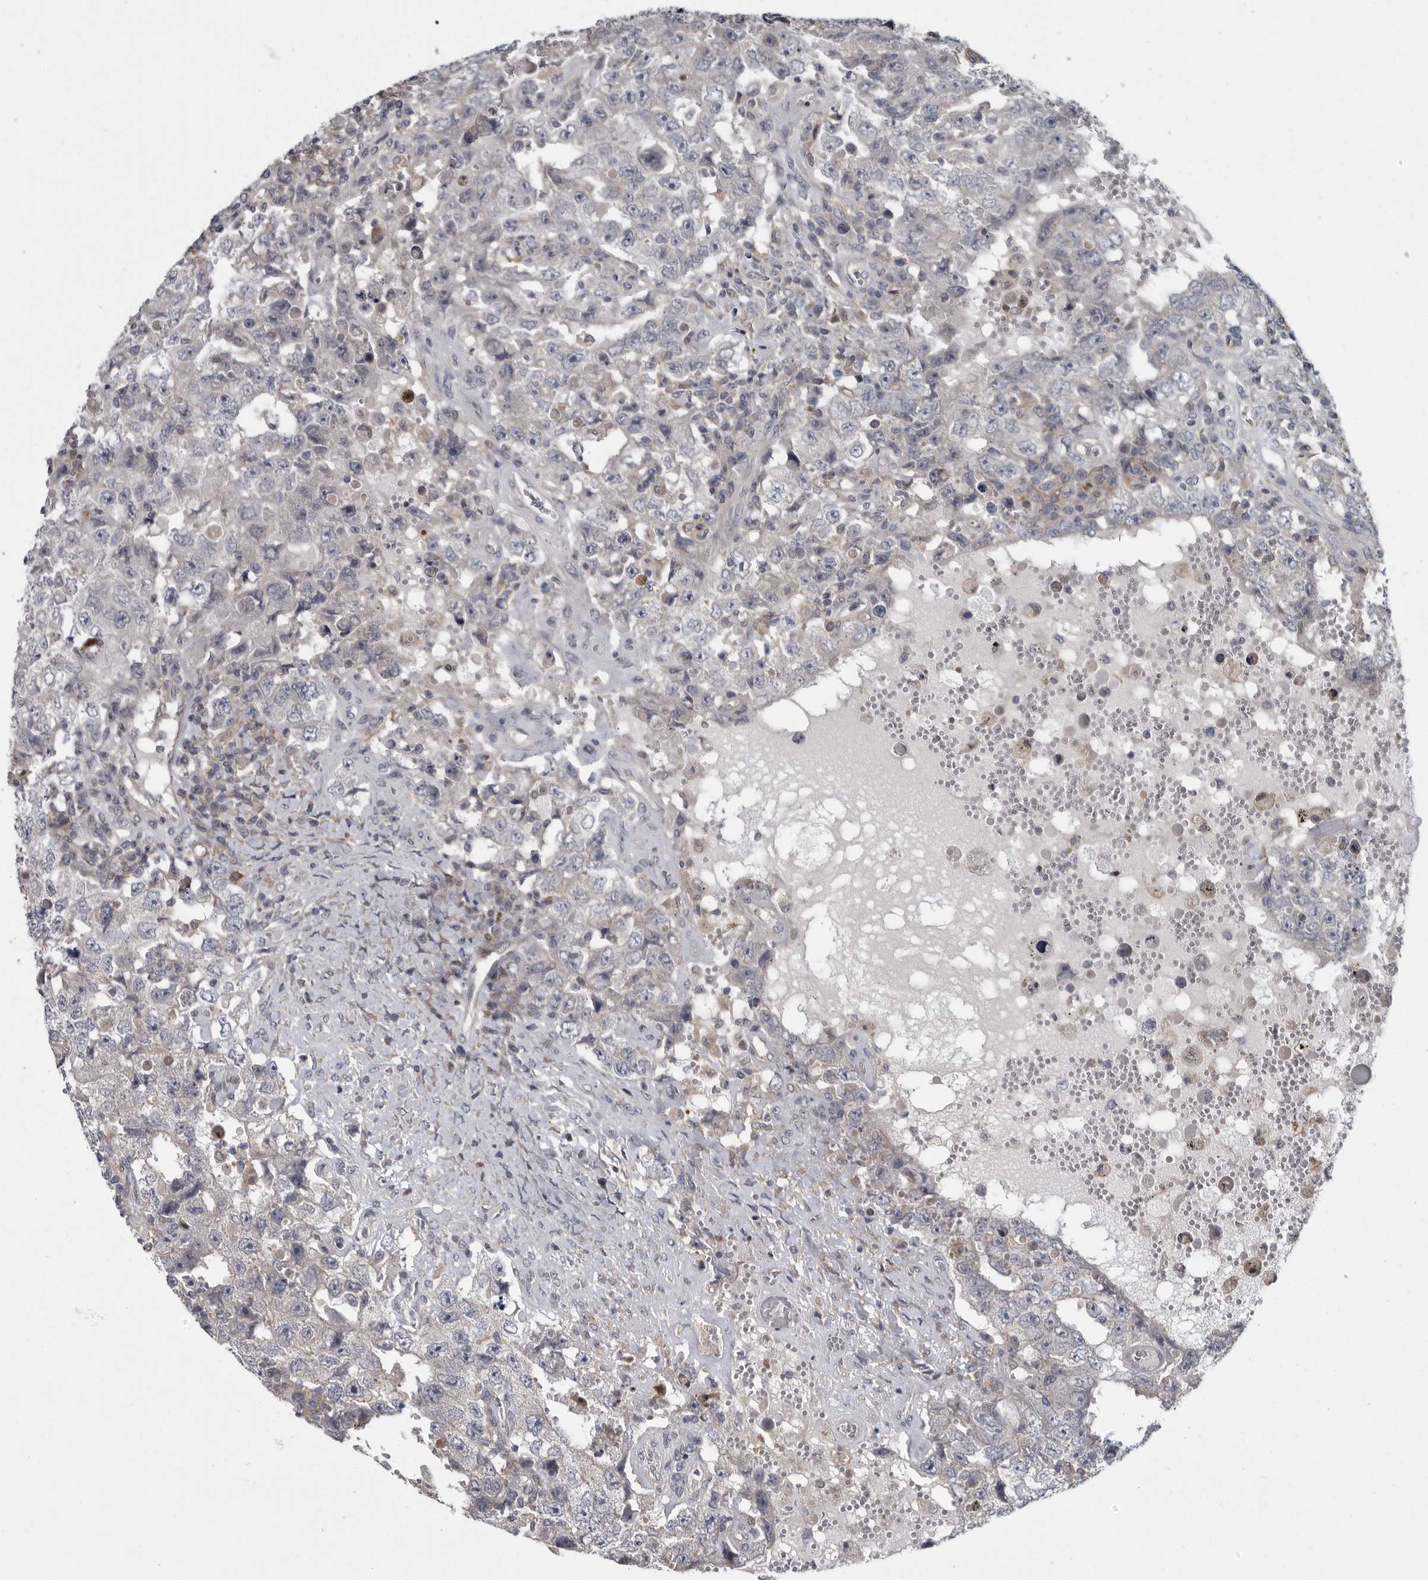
{"staining": {"intensity": "negative", "quantity": "none", "location": "none"}, "tissue": "testis cancer", "cell_type": "Tumor cells", "image_type": "cancer", "snomed": [{"axis": "morphology", "description": "Carcinoma, Embryonal, NOS"}, {"axis": "topography", "description": "Testis"}], "caption": "Tumor cells show no significant staining in embryonal carcinoma (testis).", "gene": "PDE7A", "patient": {"sex": "male", "age": 26}}